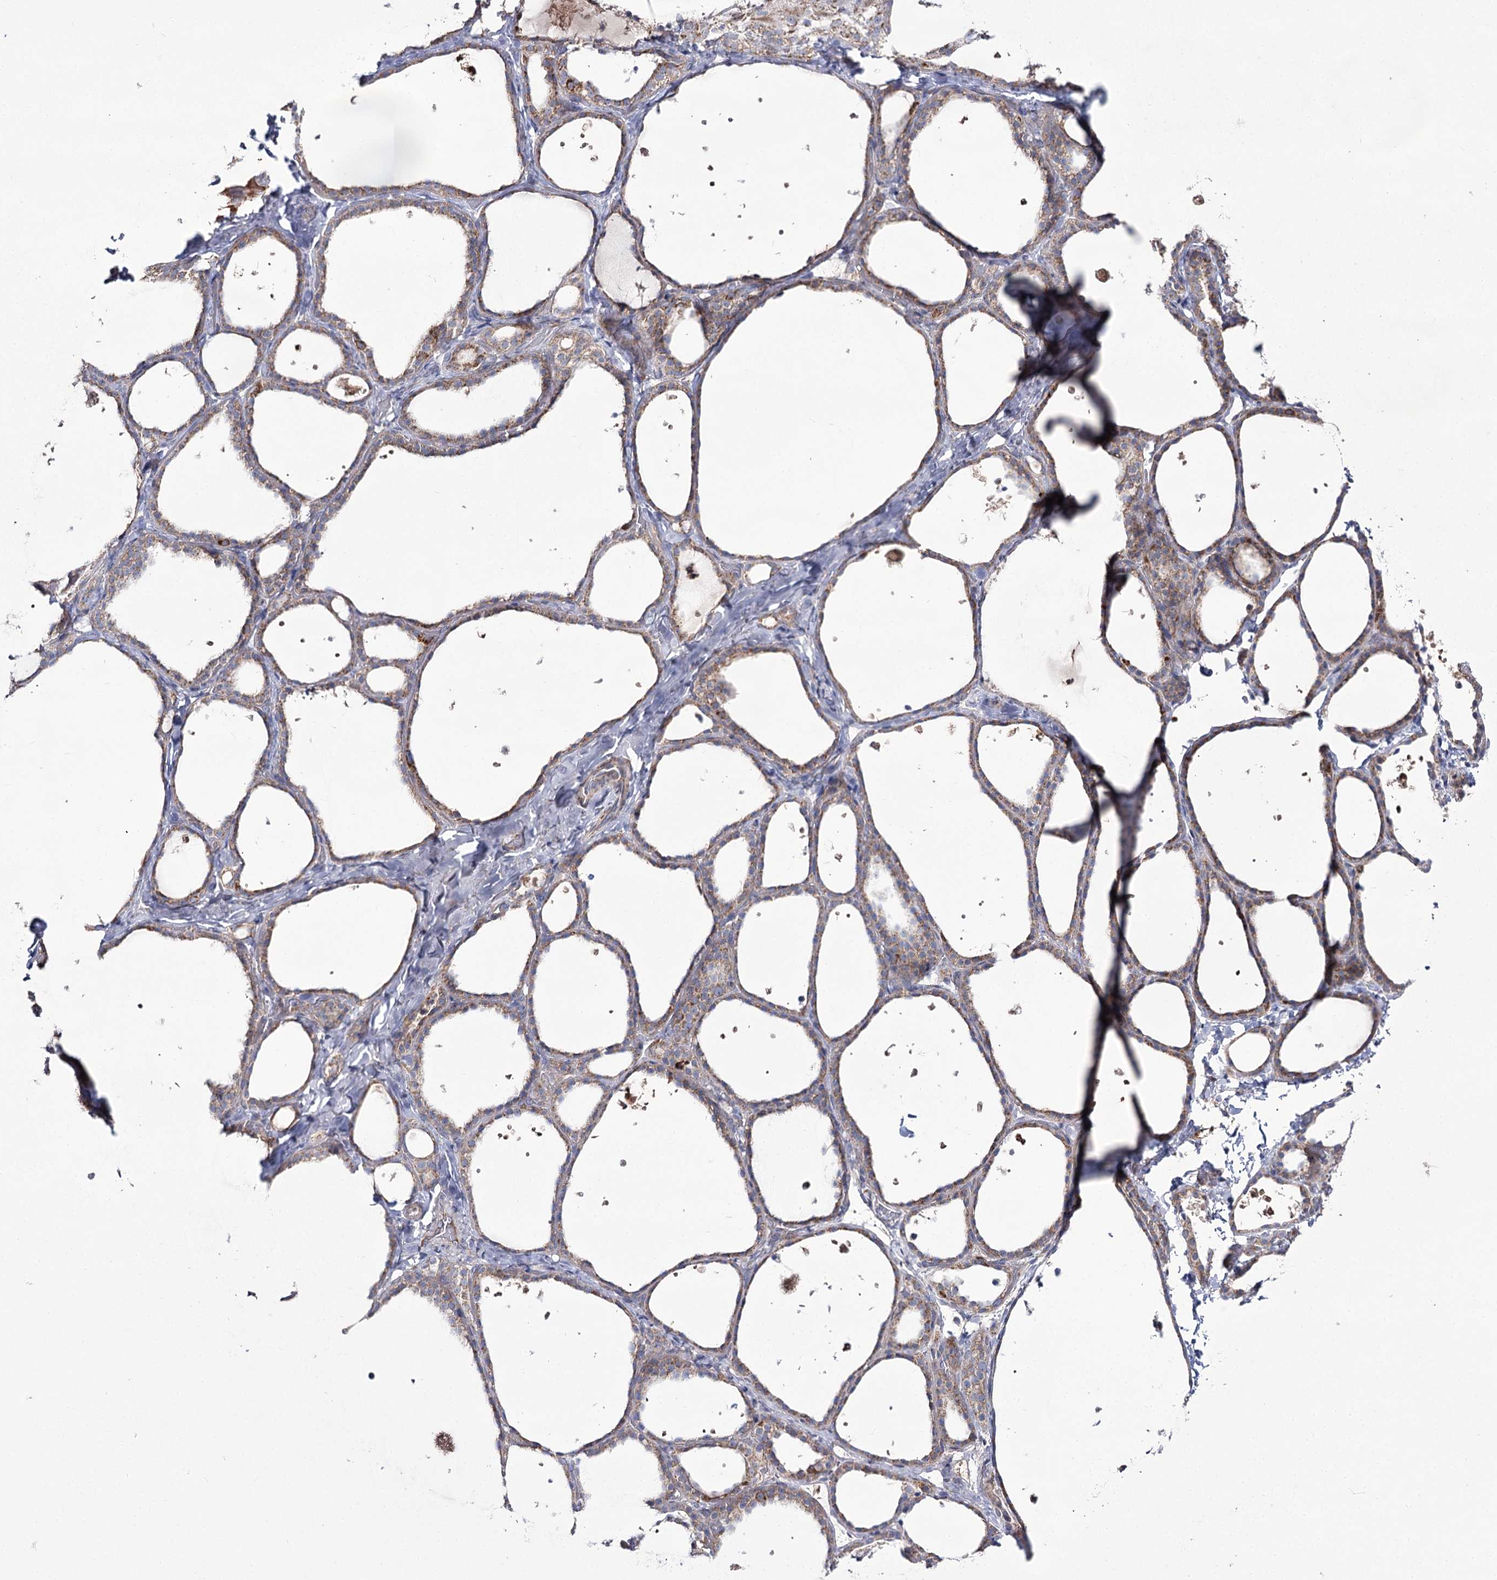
{"staining": {"intensity": "moderate", "quantity": ">75%", "location": "cytoplasmic/membranous"}, "tissue": "thyroid gland", "cell_type": "Glandular cells", "image_type": "normal", "snomed": [{"axis": "morphology", "description": "Normal tissue, NOS"}, {"axis": "topography", "description": "Thyroid gland"}], "caption": "Glandular cells show moderate cytoplasmic/membranous staining in about >75% of cells in unremarkable thyroid gland.", "gene": "NADK2", "patient": {"sex": "female", "age": 44}}